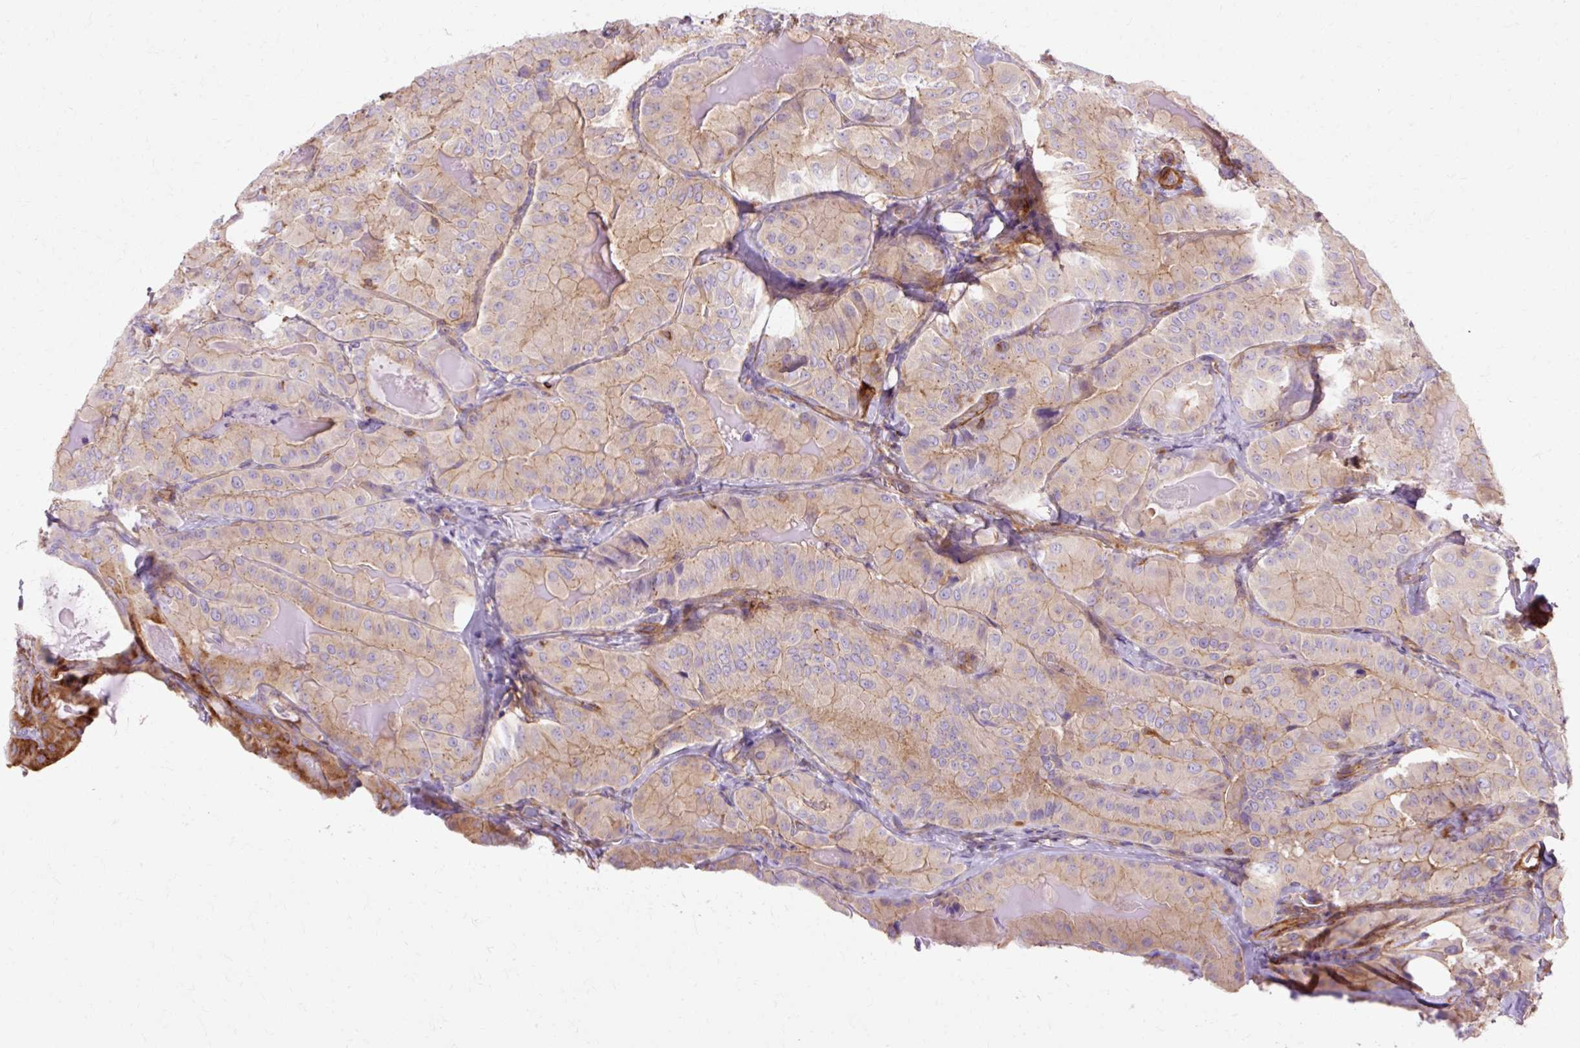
{"staining": {"intensity": "weak", "quantity": "25%-75%", "location": "cytoplasmic/membranous"}, "tissue": "thyroid cancer", "cell_type": "Tumor cells", "image_type": "cancer", "snomed": [{"axis": "morphology", "description": "Papillary adenocarcinoma, NOS"}, {"axis": "topography", "description": "Thyroid gland"}], "caption": "Immunohistochemistry (IHC) image of thyroid cancer stained for a protein (brown), which displays low levels of weak cytoplasmic/membranous expression in approximately 25%-75% of tumor cells.", "gene": "TBC1D2B", "patient": {"sex": "female", "age": 68}}